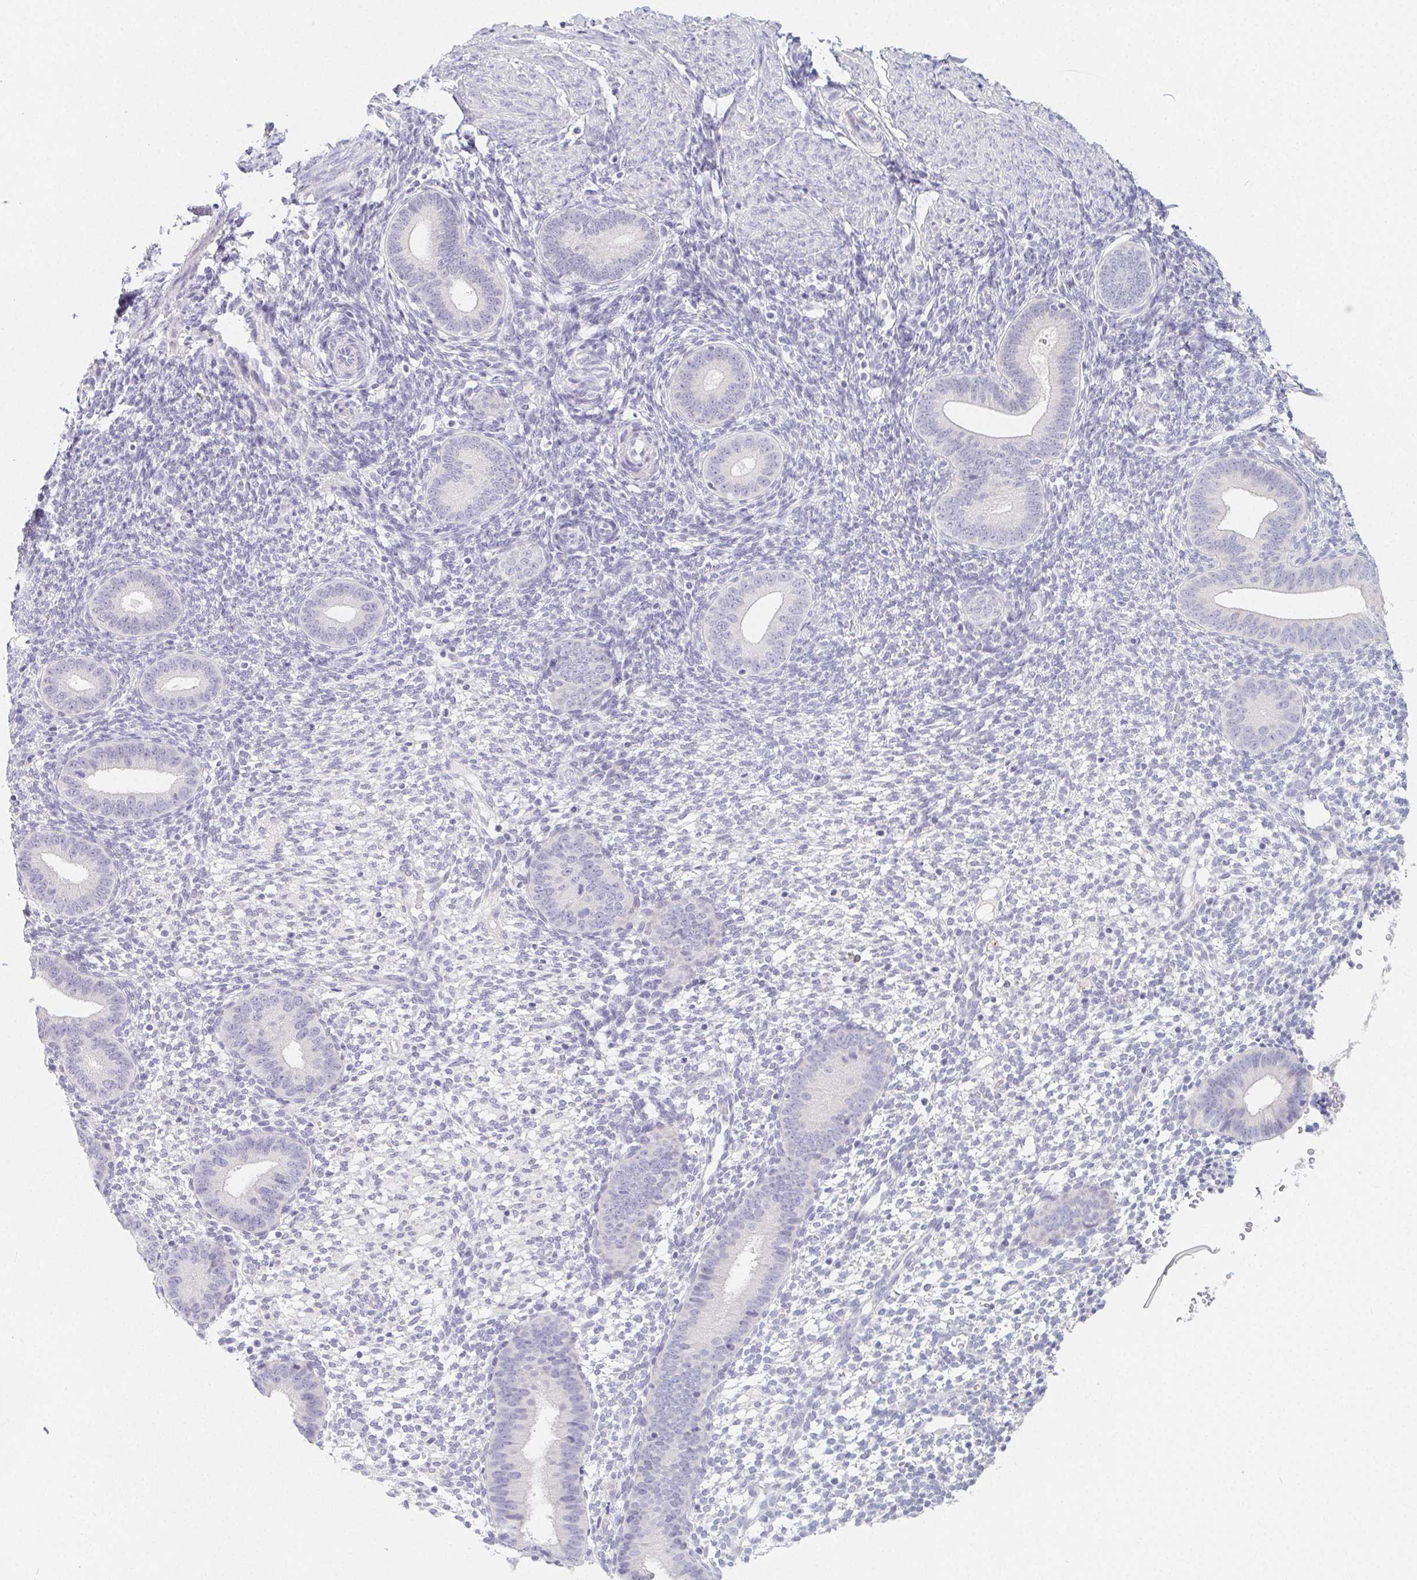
{"staining": {"intensity": "negative", "quantity": "none", "location": "none"}, "tissue": "endometrium", "cell_type": "Cells in endometrial stroma", "image_type": "normal", "snomed": [{"axis": "morphology", "description": "Normal tissue, NOS"}, {"axis": "topography", "description": "Endometrium"}], "caption": "DAB (3,3'-diaminobenzidine) immunohistochemical staining of unremarkable human endometrium demonstrates no significant staining in cells in endometrial stroma.", "gene": "GLIPR1L1", "patient": {"sex": "female", "age": 40}}